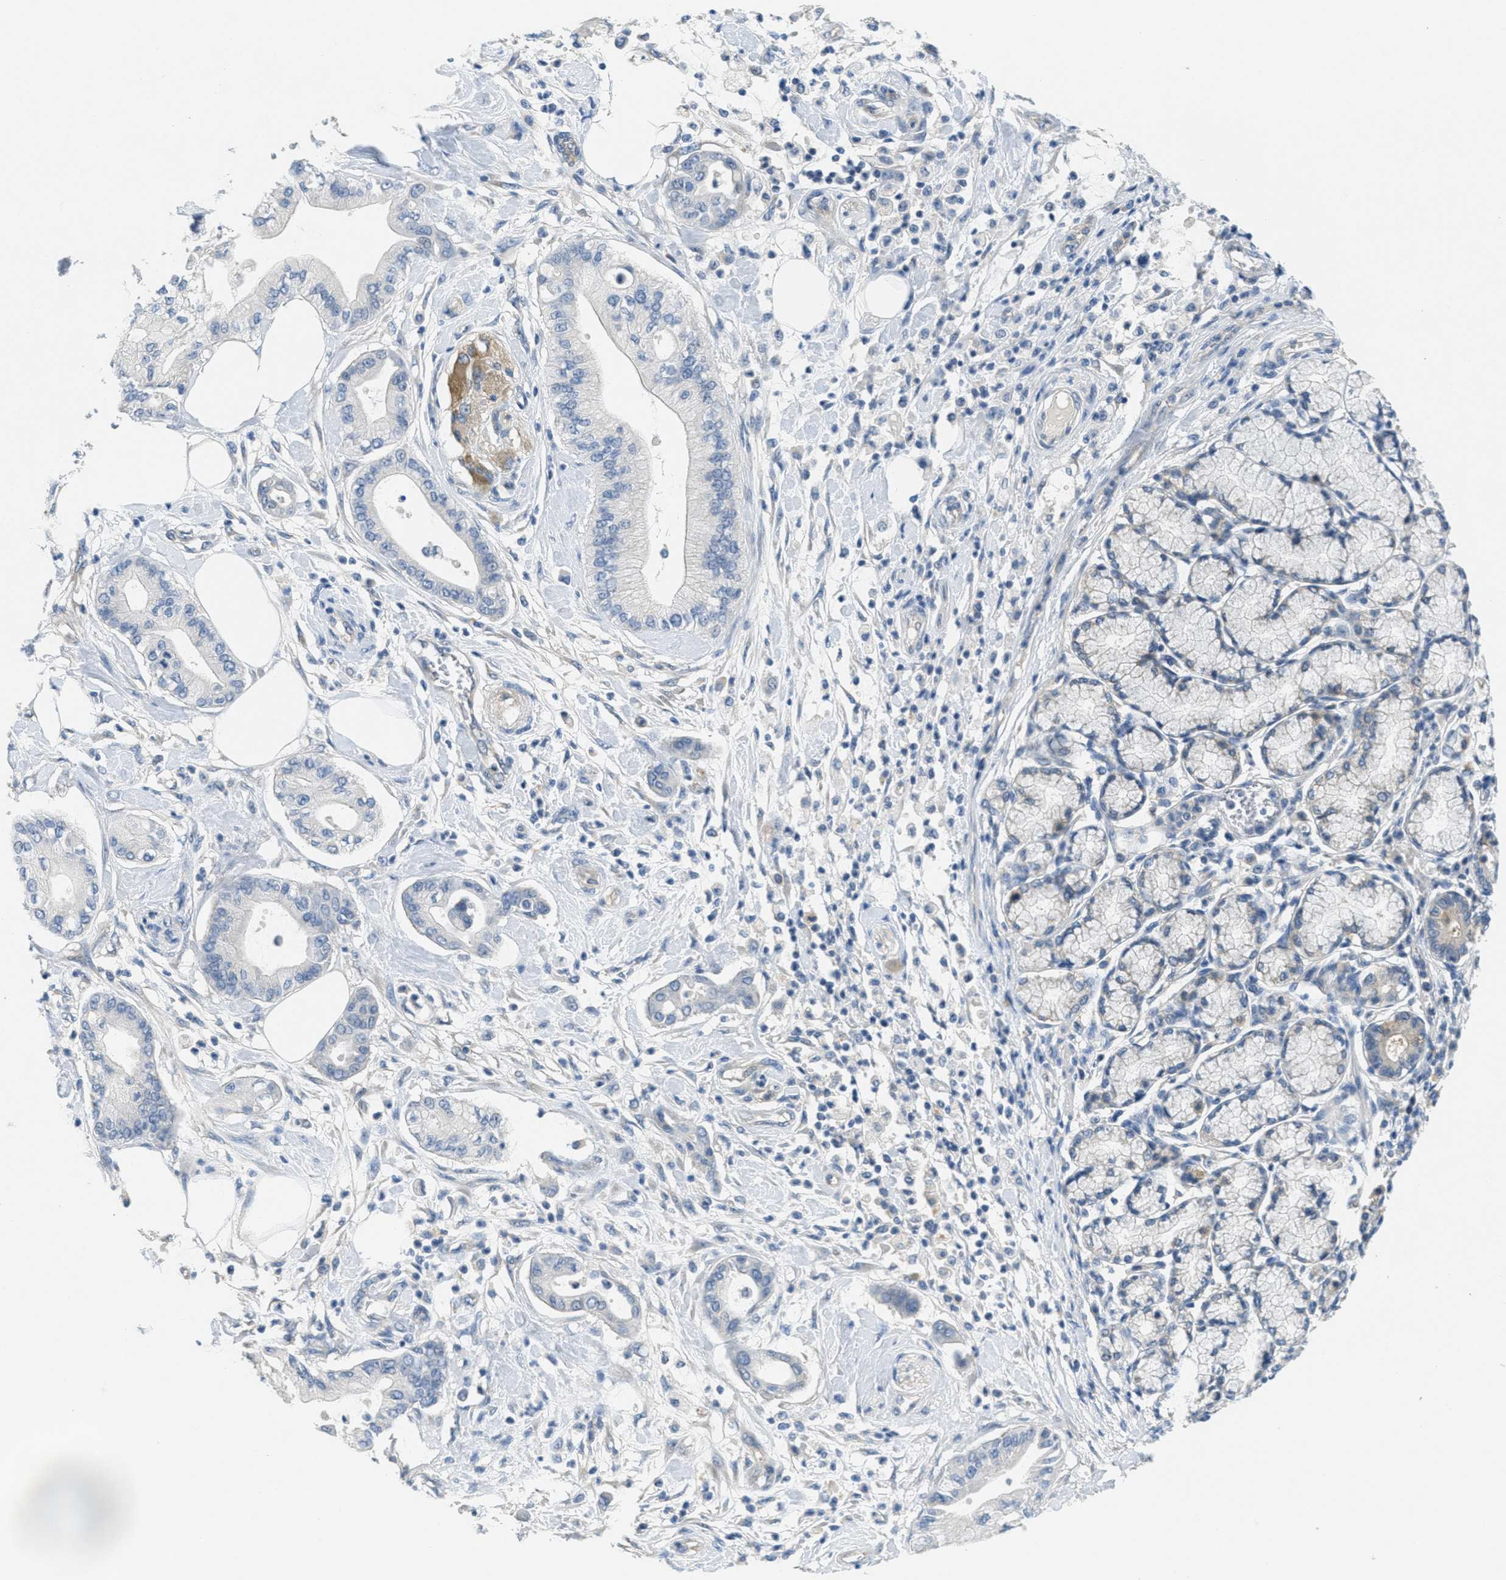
{"staining": {"intensity": "negative", "quantity": "none", "location": "none"}, "tissue": "pancreatic cancer", "cell_type": "Tumor cells", "image_type": "cancer", "snomed": [{"axis": "morphology", "description": "Adenocarcinoma, NOS"}, {"axis": "morphology", "description": "Adenocarcinoma, metastatic, NOS"}, {"axis": "topography", "description": "Lymph node"}, {"axis": "topography", "description": "Pancreas"}, {"axis": "topography", "description": "Duodenum"}], "caption": "High power microscopy histopathology image of an immunohistochemistry image of pancreatic cancer, revealing no significant expression in tumor cells.", "gene": "ZFYVE9", "patient": {"sex": "female", "age": 64}}